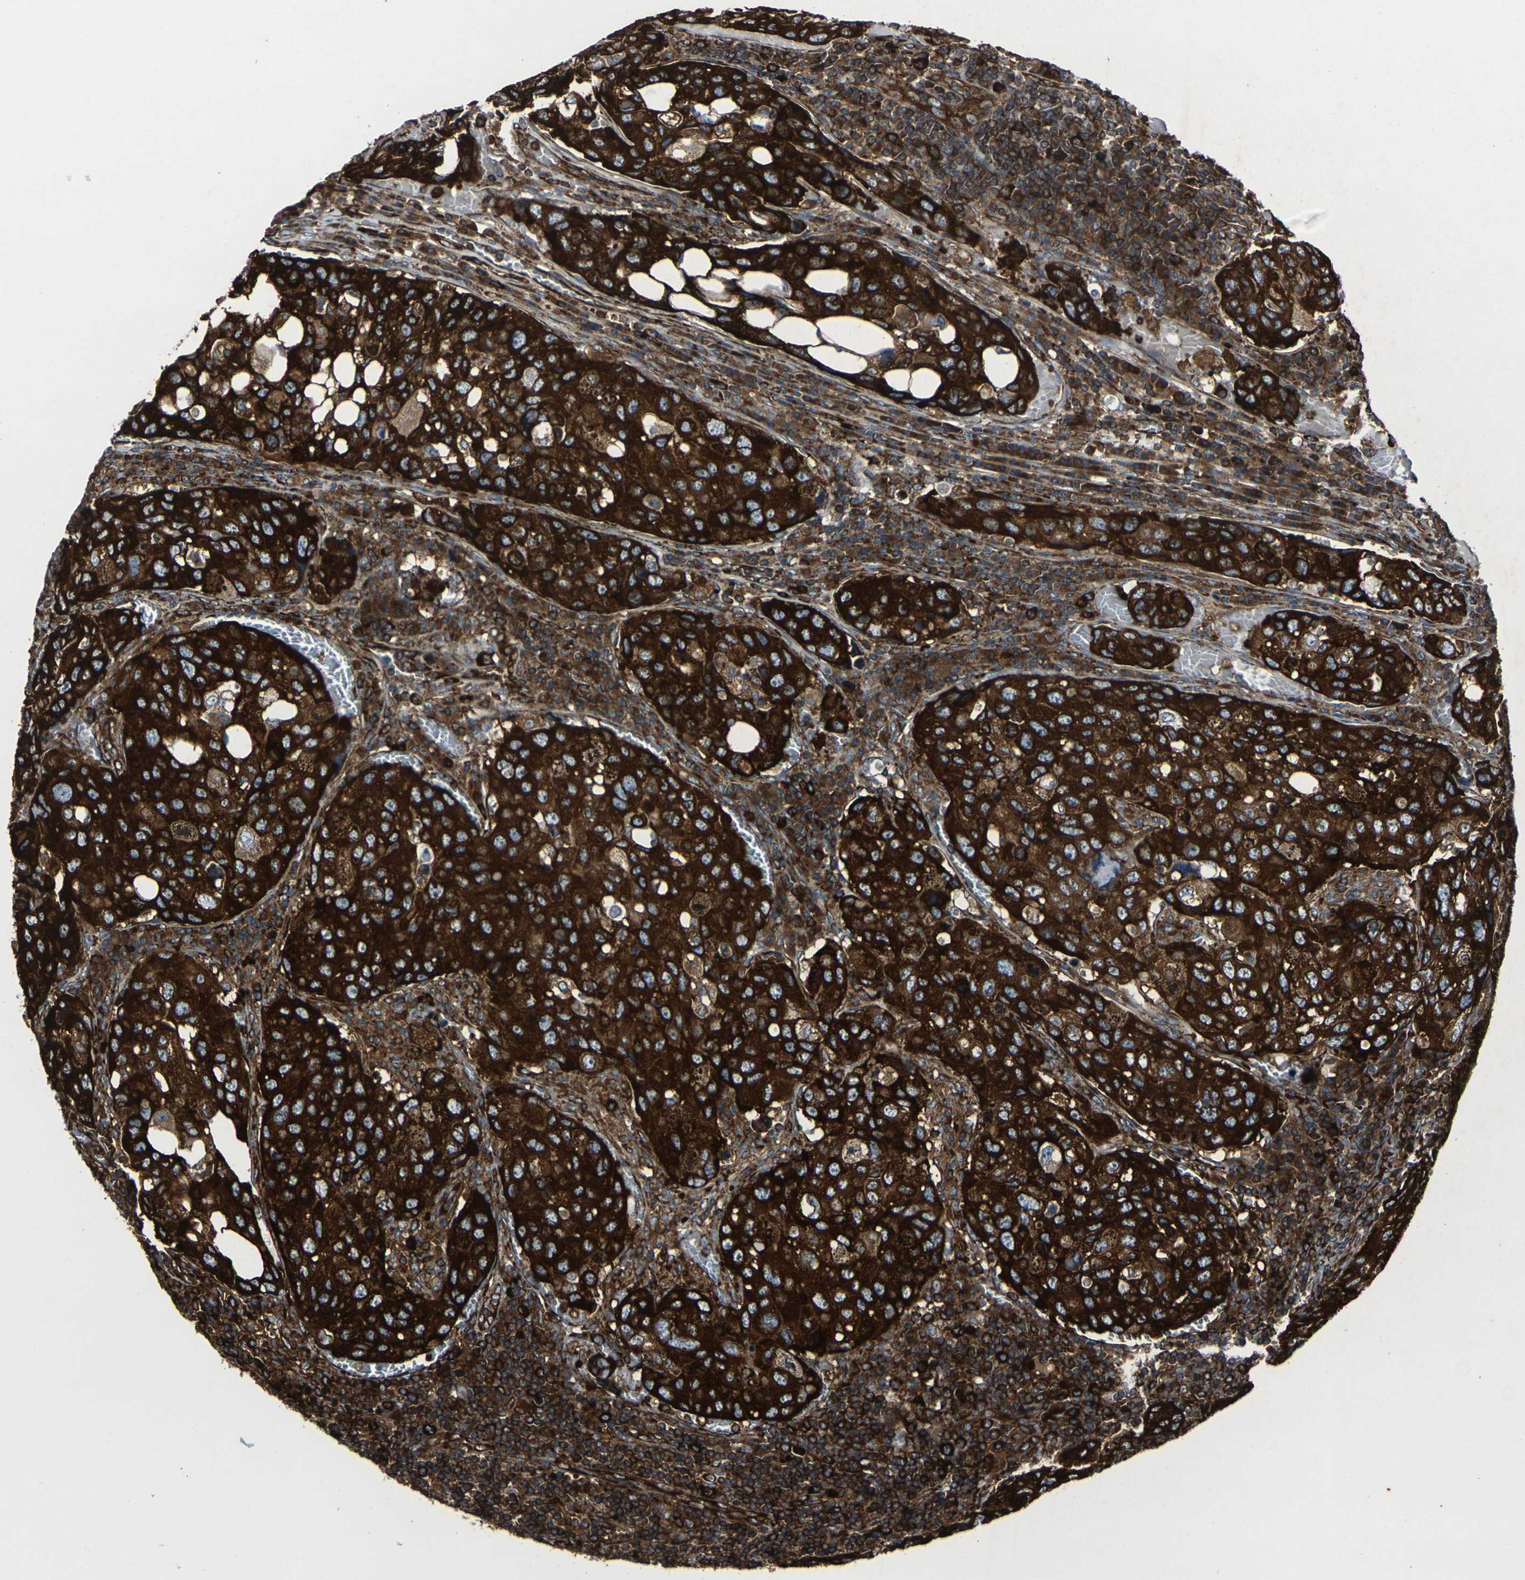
{"staining": {"intensity": "strong", "quantity": ">75%", "location": "cytoplasmic/membranous"}, "tissue": "urothelial cancer", "cell_type": "Tumor cells", "image_type": "cancer", "snomed": [{"axis": "morphology", "description": "Urothelial carcinoma, High grade"}, {"axis": "topography", "description": "Lymph node"}, {"axis": "topography", "description": "Urinary bladder"}], "caption": "A photomicrograph showing strong cytoplasmic/membranous positivity in approximately >75% of tumor cells in urothelial carcinoma (high-grade), as visualized by brown immunohistochemical staining.", "gene": "MARCHF2", "patient": {"sex": "male", "age": 51}}